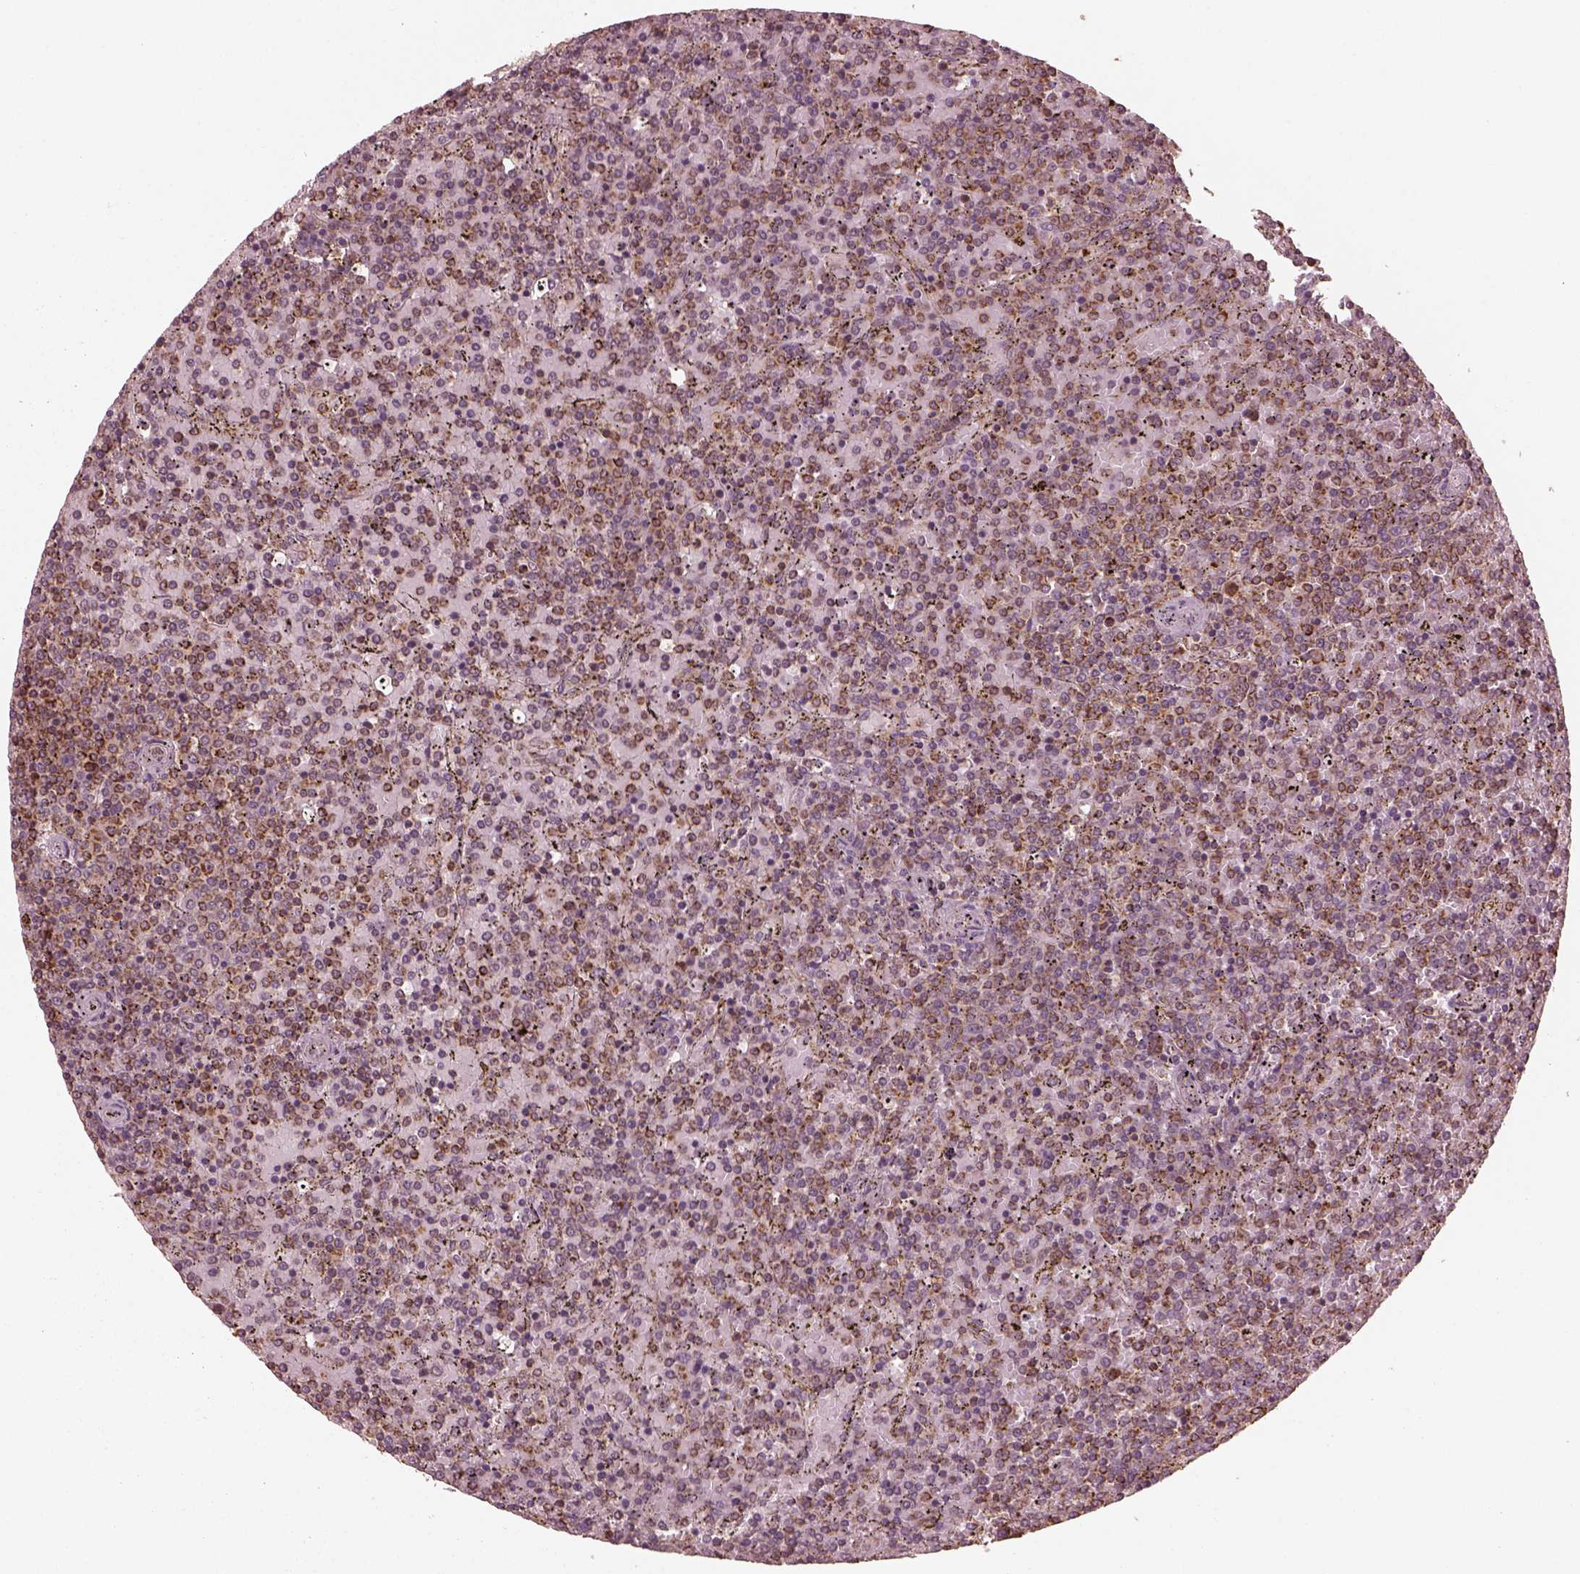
{"staining": {"intensity": "moderate", "quantity": "25%-75%", "location": "cytoplasmic/membranous"}, "tissue": "lymphoma", "cell_type": "Tumor cells", "image_type": "cancer", "snomed": [{"axis": "morphology", "description": "Malignant lymphoma, non-Hodgkin's type, Low grade"}, {"axis": "topography", "description": "Spleen"}], "caption": "Immunohistochemical staining of lymphoma shows medium levels of moderate cytoplasmic/membranous positivity in about 25%-75% of tumor cells.", "gene": "NDUFB10", "patient": {"sex": "female", "age": 77}}